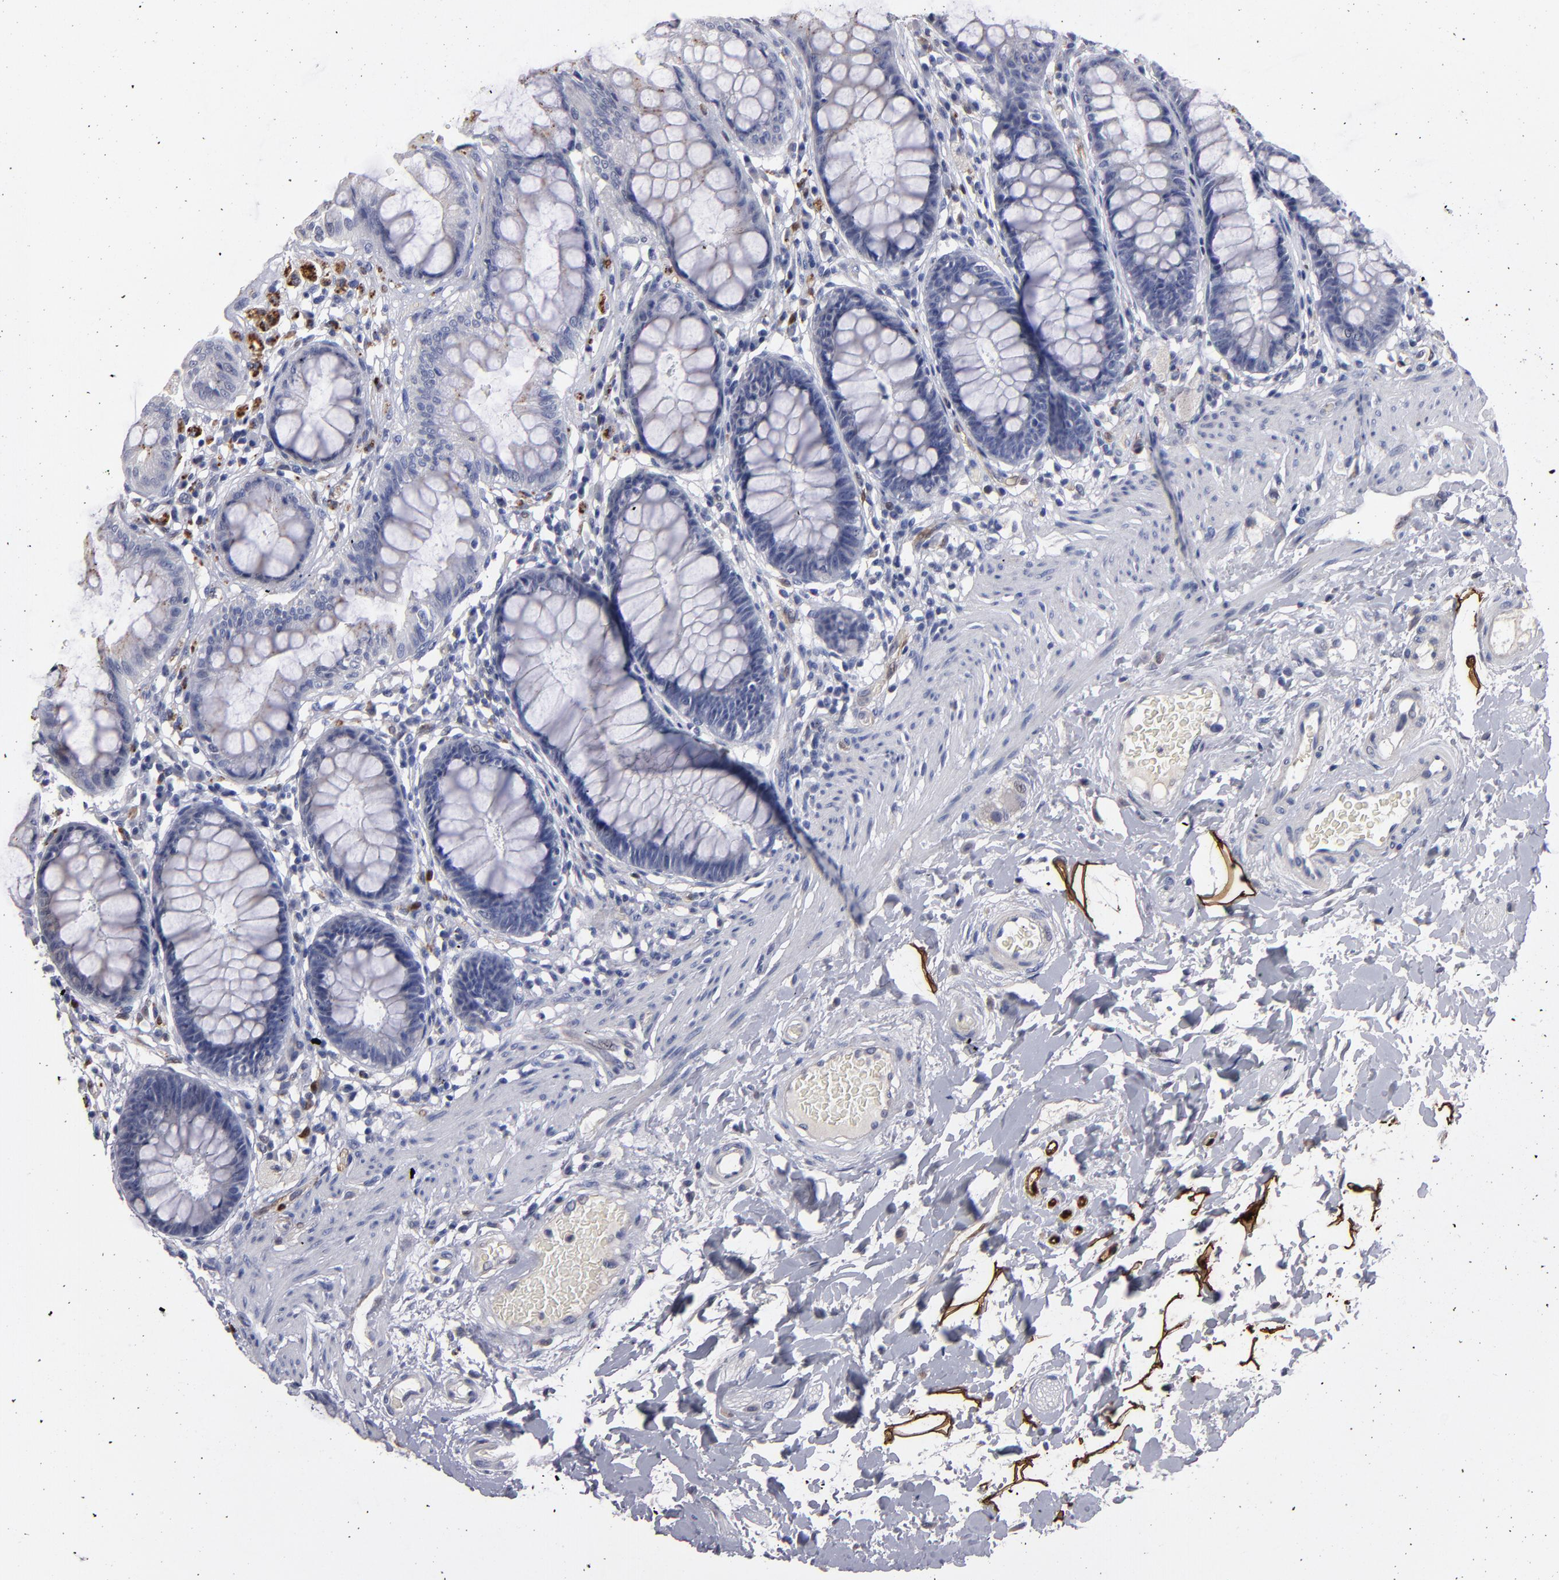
{"staining": {"intensity": "negative", "quantity": "none", "location": "none"}, "tissue": "rectum", "cell_type": "Glandular cells", "image_type": "normal", "snomed": [{"axis": "morphology", "description": "Normal tissue, NOS"}, {"axis": "topography", "description": "Rectum"}], "caption": "This is an IHC histopathology image of unremarkable rectum. There is no expression in glandular cells.", "gene": "FABP4", "patient": {"sex": "female", "age": 46}}